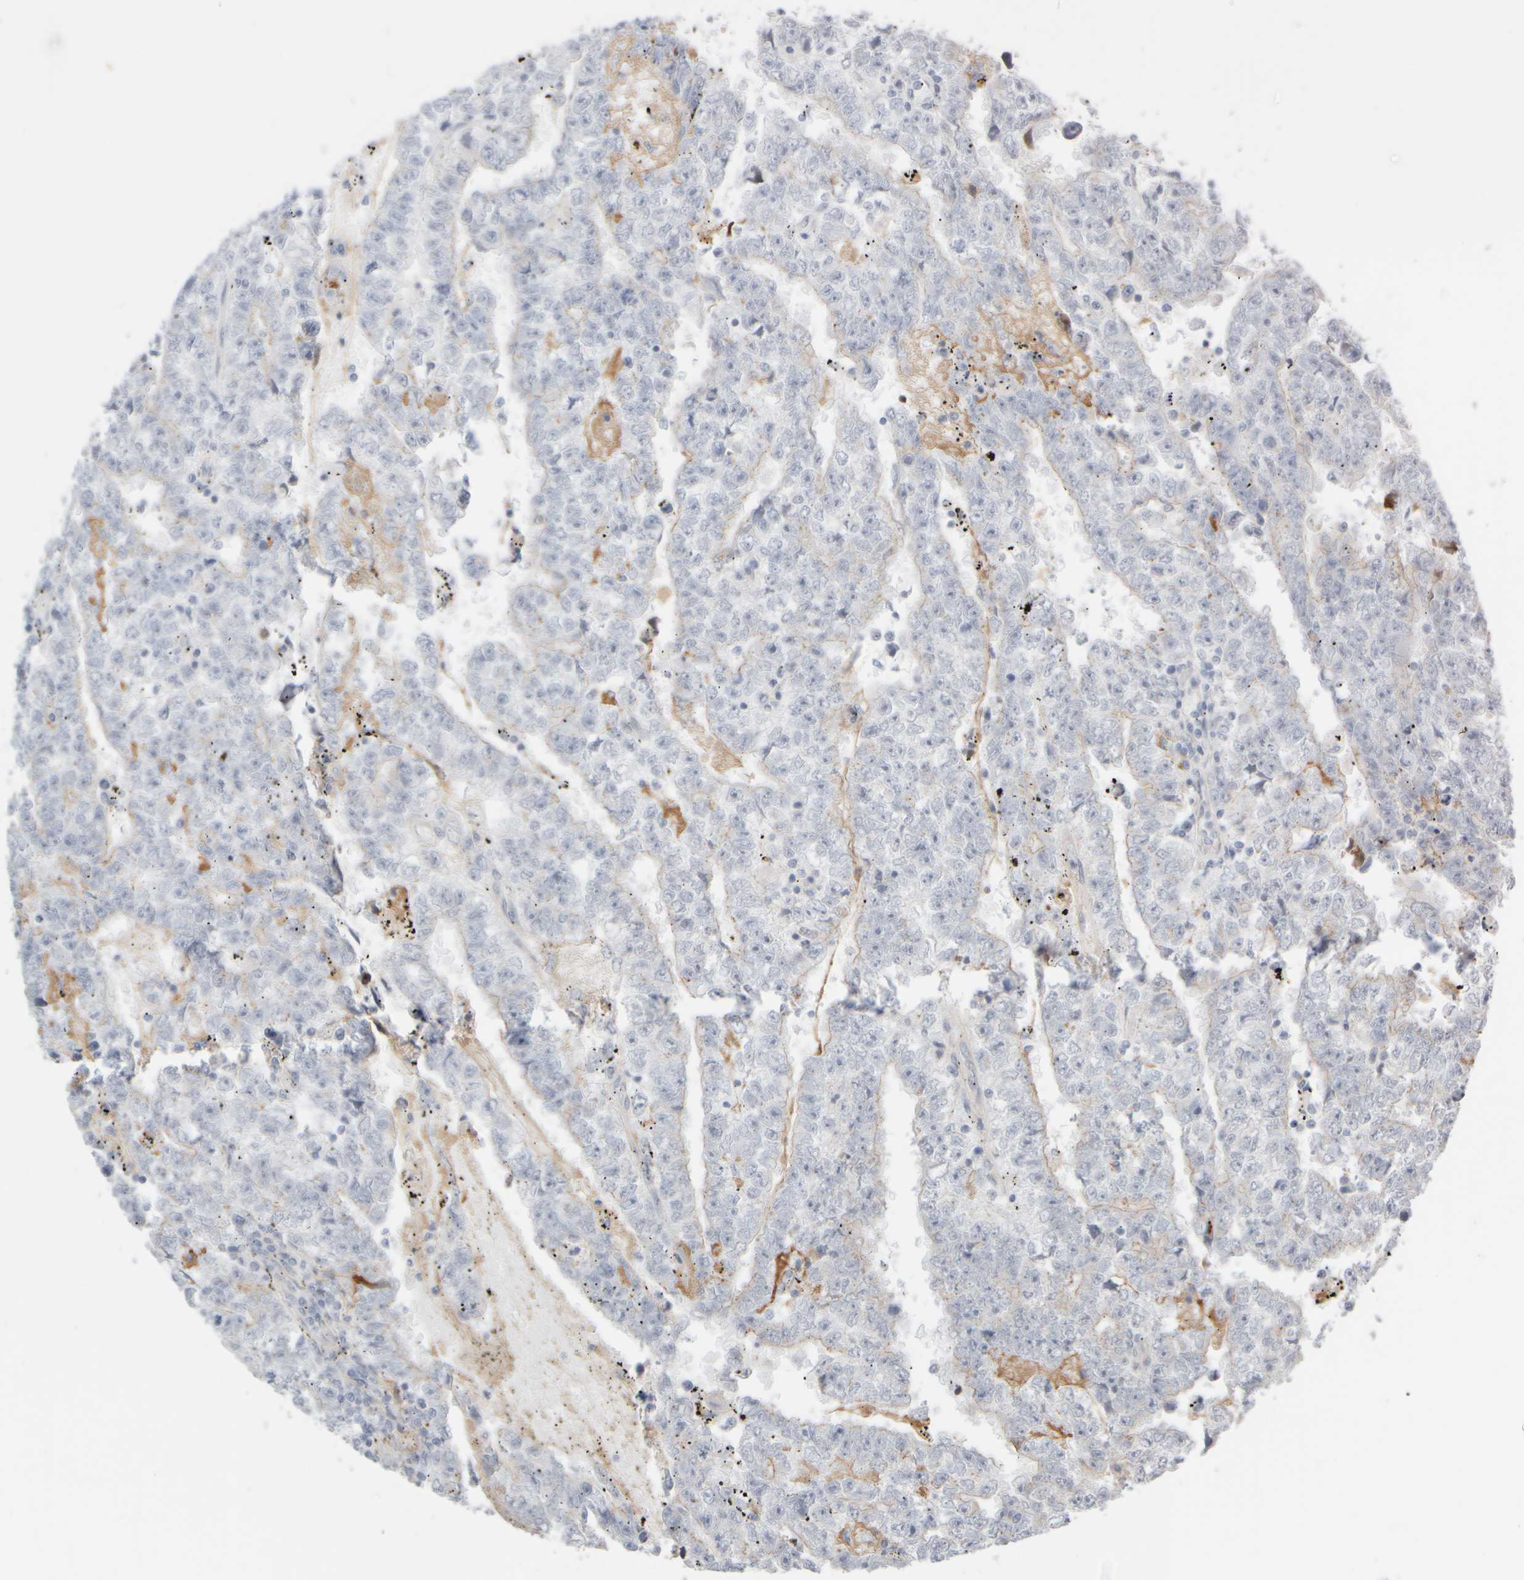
{"staining": {"intensity": "negative", "quantity": "none", "location": "none"}, "tissue": "testis cancer", "cell_type": "Tumor cells", "image_type": "cancer", "snomed": [{"axis": "morphology", "description": "Carcinoma, Embryonal, NOS"}, {"axis": "topography", "description": "Testis"}], "caption": "An immunohistochemistry image of testis cancer (embryonal carcinoma) is shown. There is no staining in tumor cells of testis cancer (embryonal carcinoma).", "gene": "GOPC", "patient": {"sex": "male", "age": 25}}